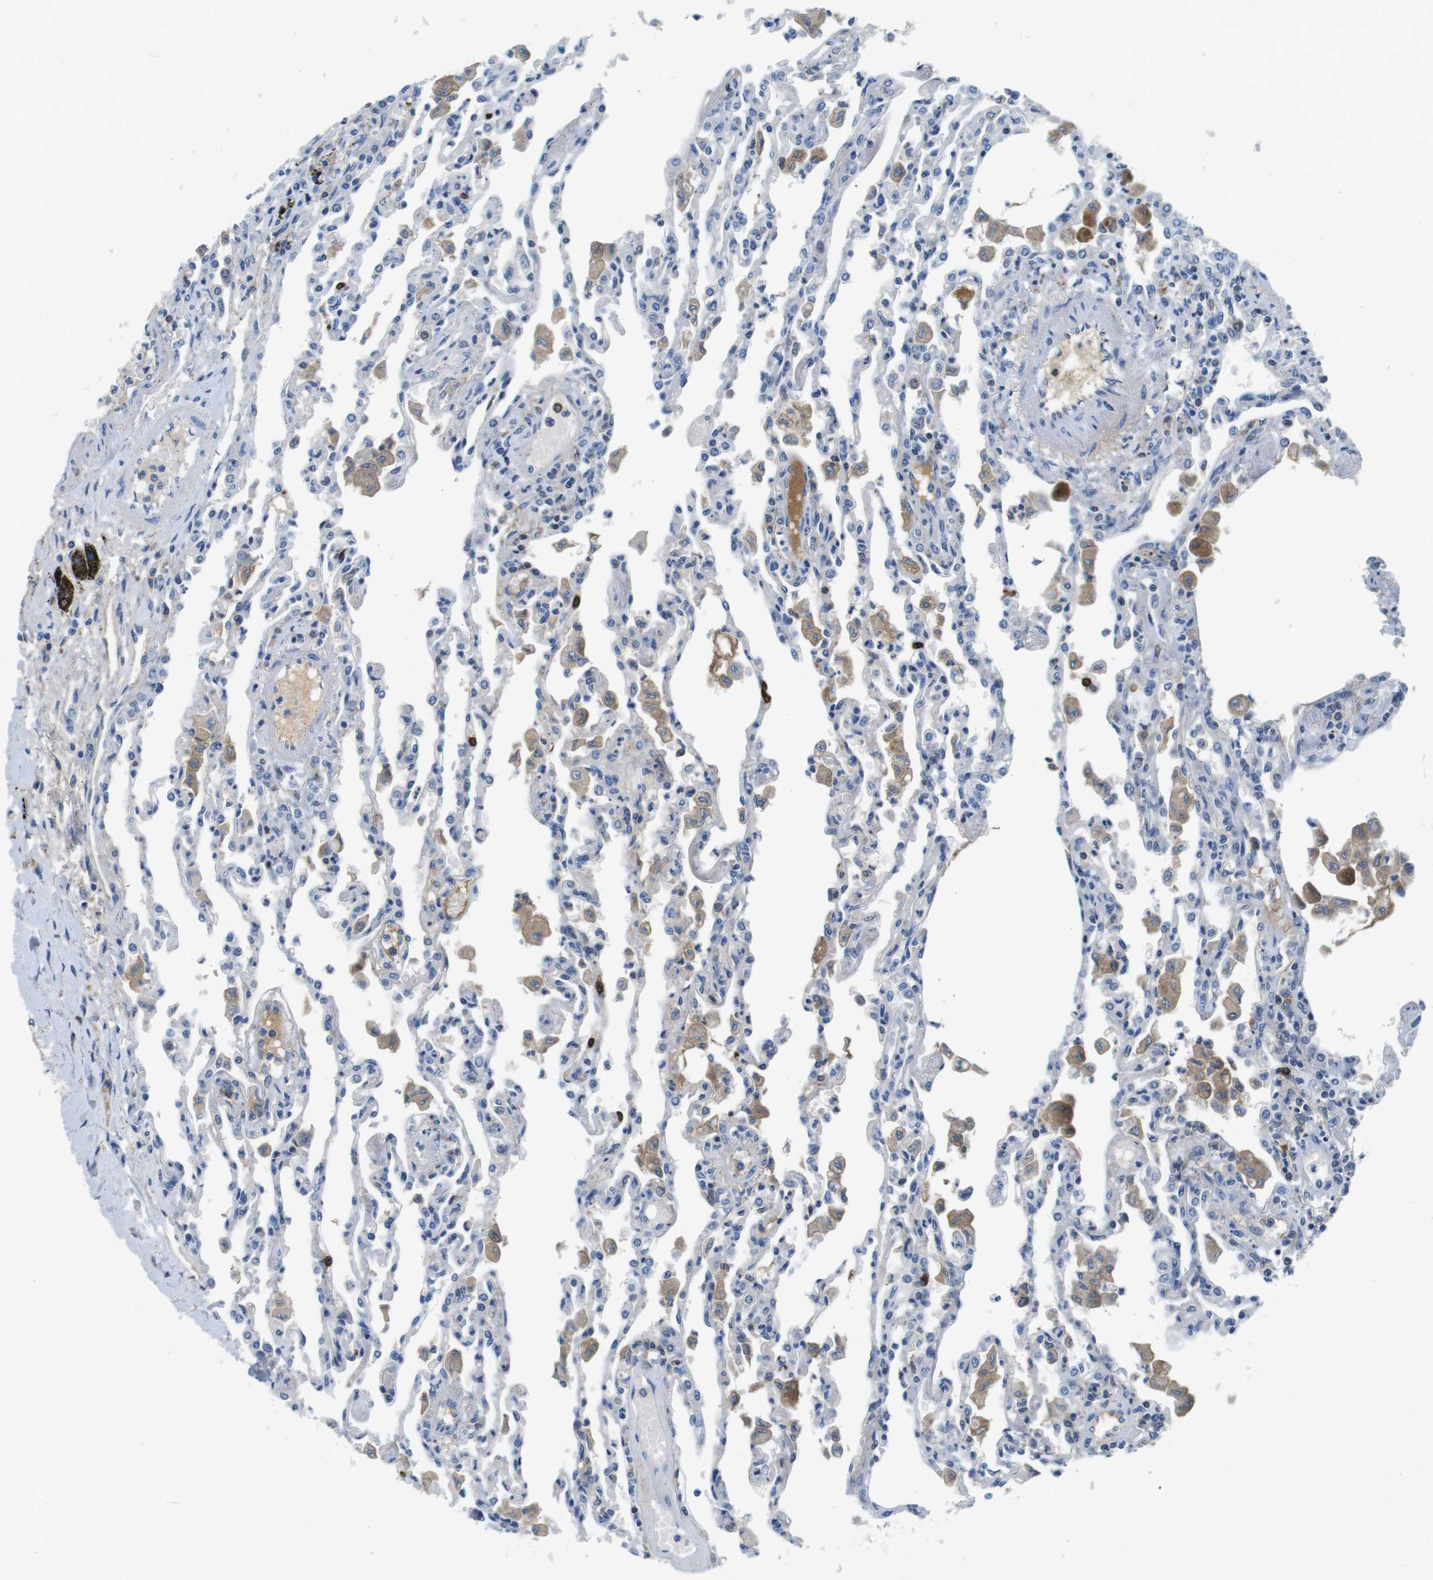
{"staining": {"intensity": "weak", "quantity": "<25%", "location": "cytoplasmic/membranous"}, "tissue": "lung", "cell_type": "Alveolar cells", "image_type": "normal", "snomed": [{"axis": "morphology", "description": "Normal tissue, NOS"}, {"axis": "topography", "description": "Bronchus"}, {"axis": "topography", "description": "Lung"}], "caption": "Image shows no protein expression in alveolar cells of benign lung. Brightfield microscopy of immunohistochemistry stained with DAB (3,3'-diaminobenzidine) (brown) and hematoxylin (blue), captured at high magnification.", "gene": "IGHD", "patient": {"sex": "female", "age": 49}}